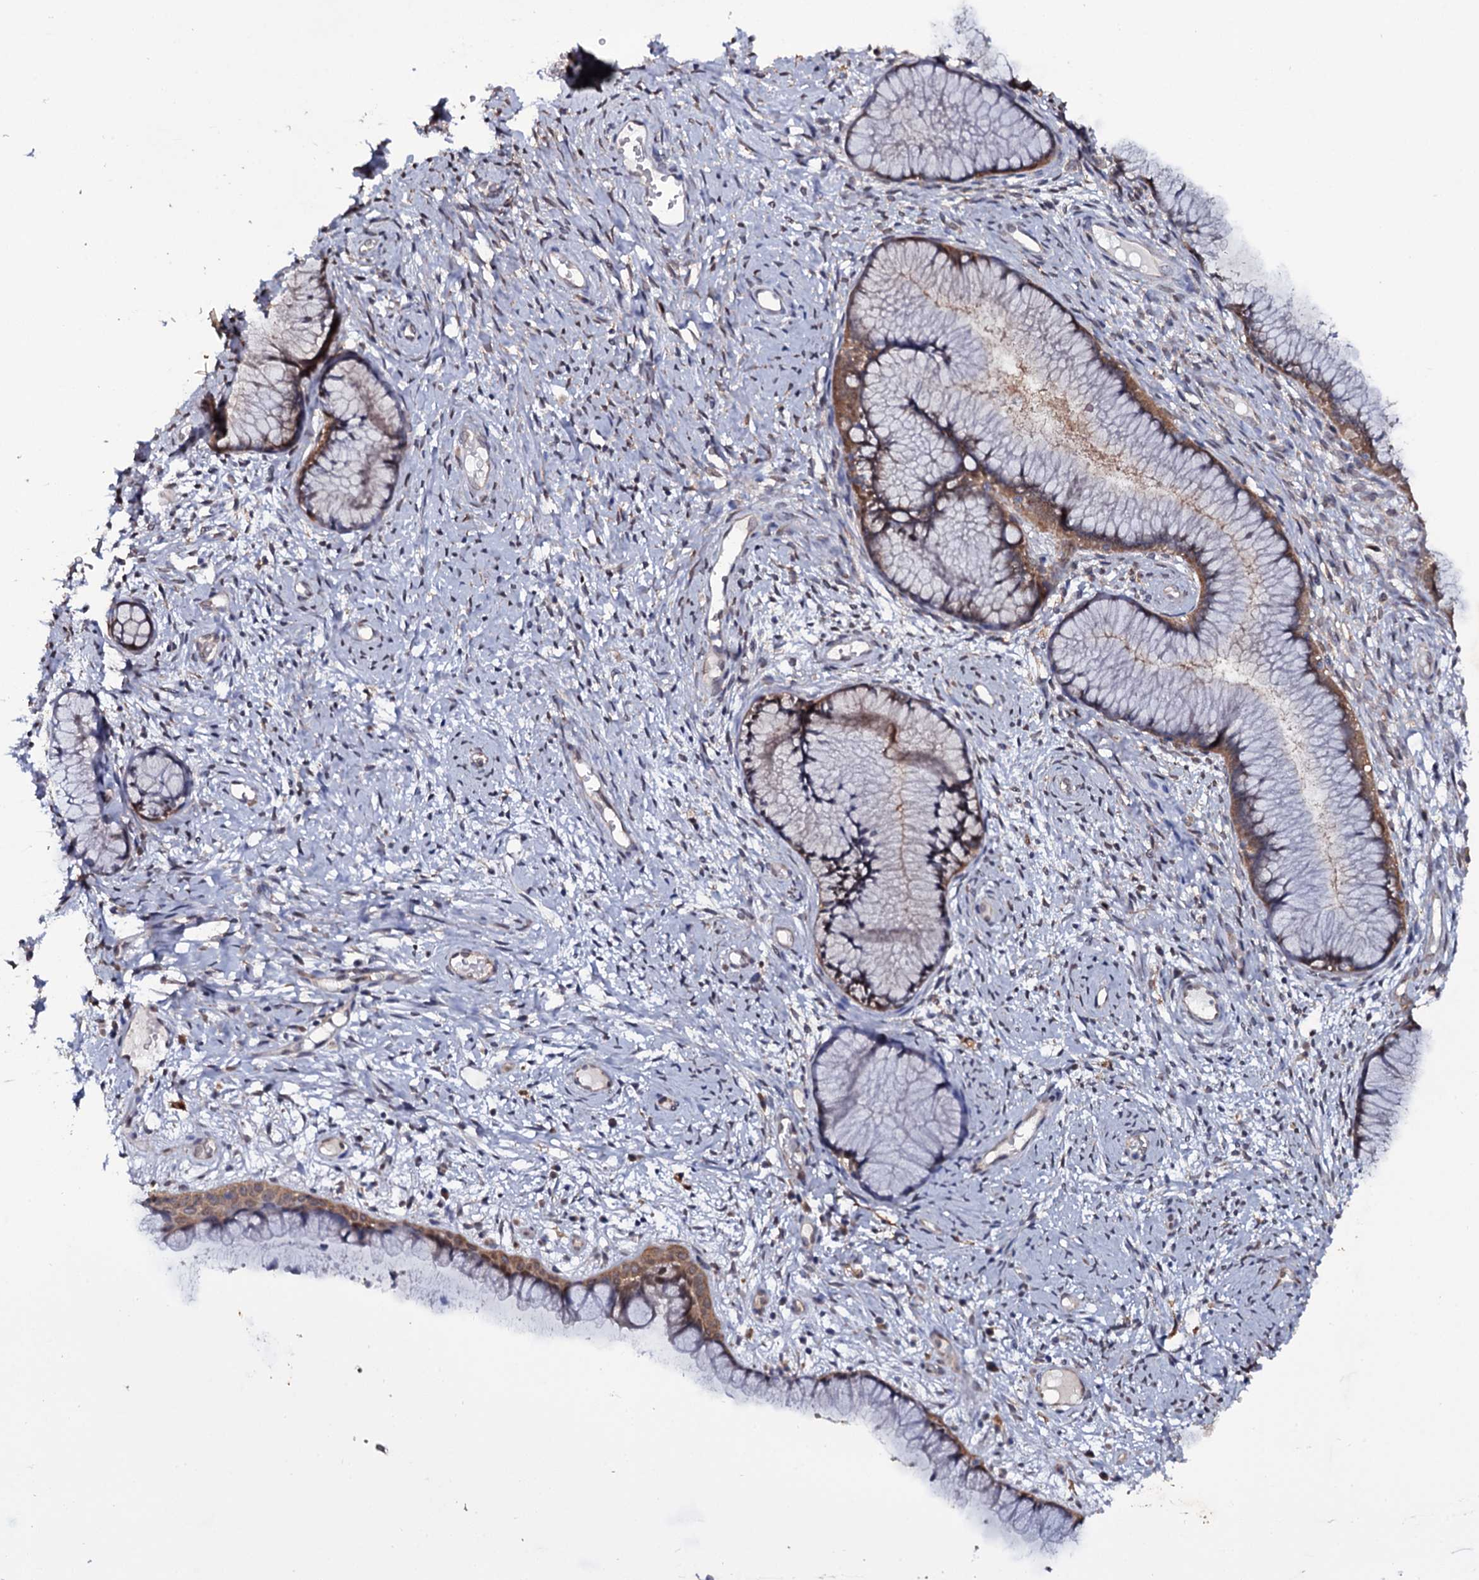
{"staining": {"intensity": "moderate", "quantity": "25%-75%", "location": "cytoplasmic/membranous"}, "tissue": "cervix", "cell_type": "Glandular cells", "image_type": "normal", "snomed": [{"axis": "morphology", "description": "Normal tissue, NOS"}, {"axis": "topography", "description": "Cervix"}], "caption": "Brown immunohistochemical staining in normal human cervix reveals moderate cytoplasmic/membranous staining in approximately 25%-75% of glandular cells.", "gene": "CRYL1", "patient": {"sex": "female", "age": 42}}